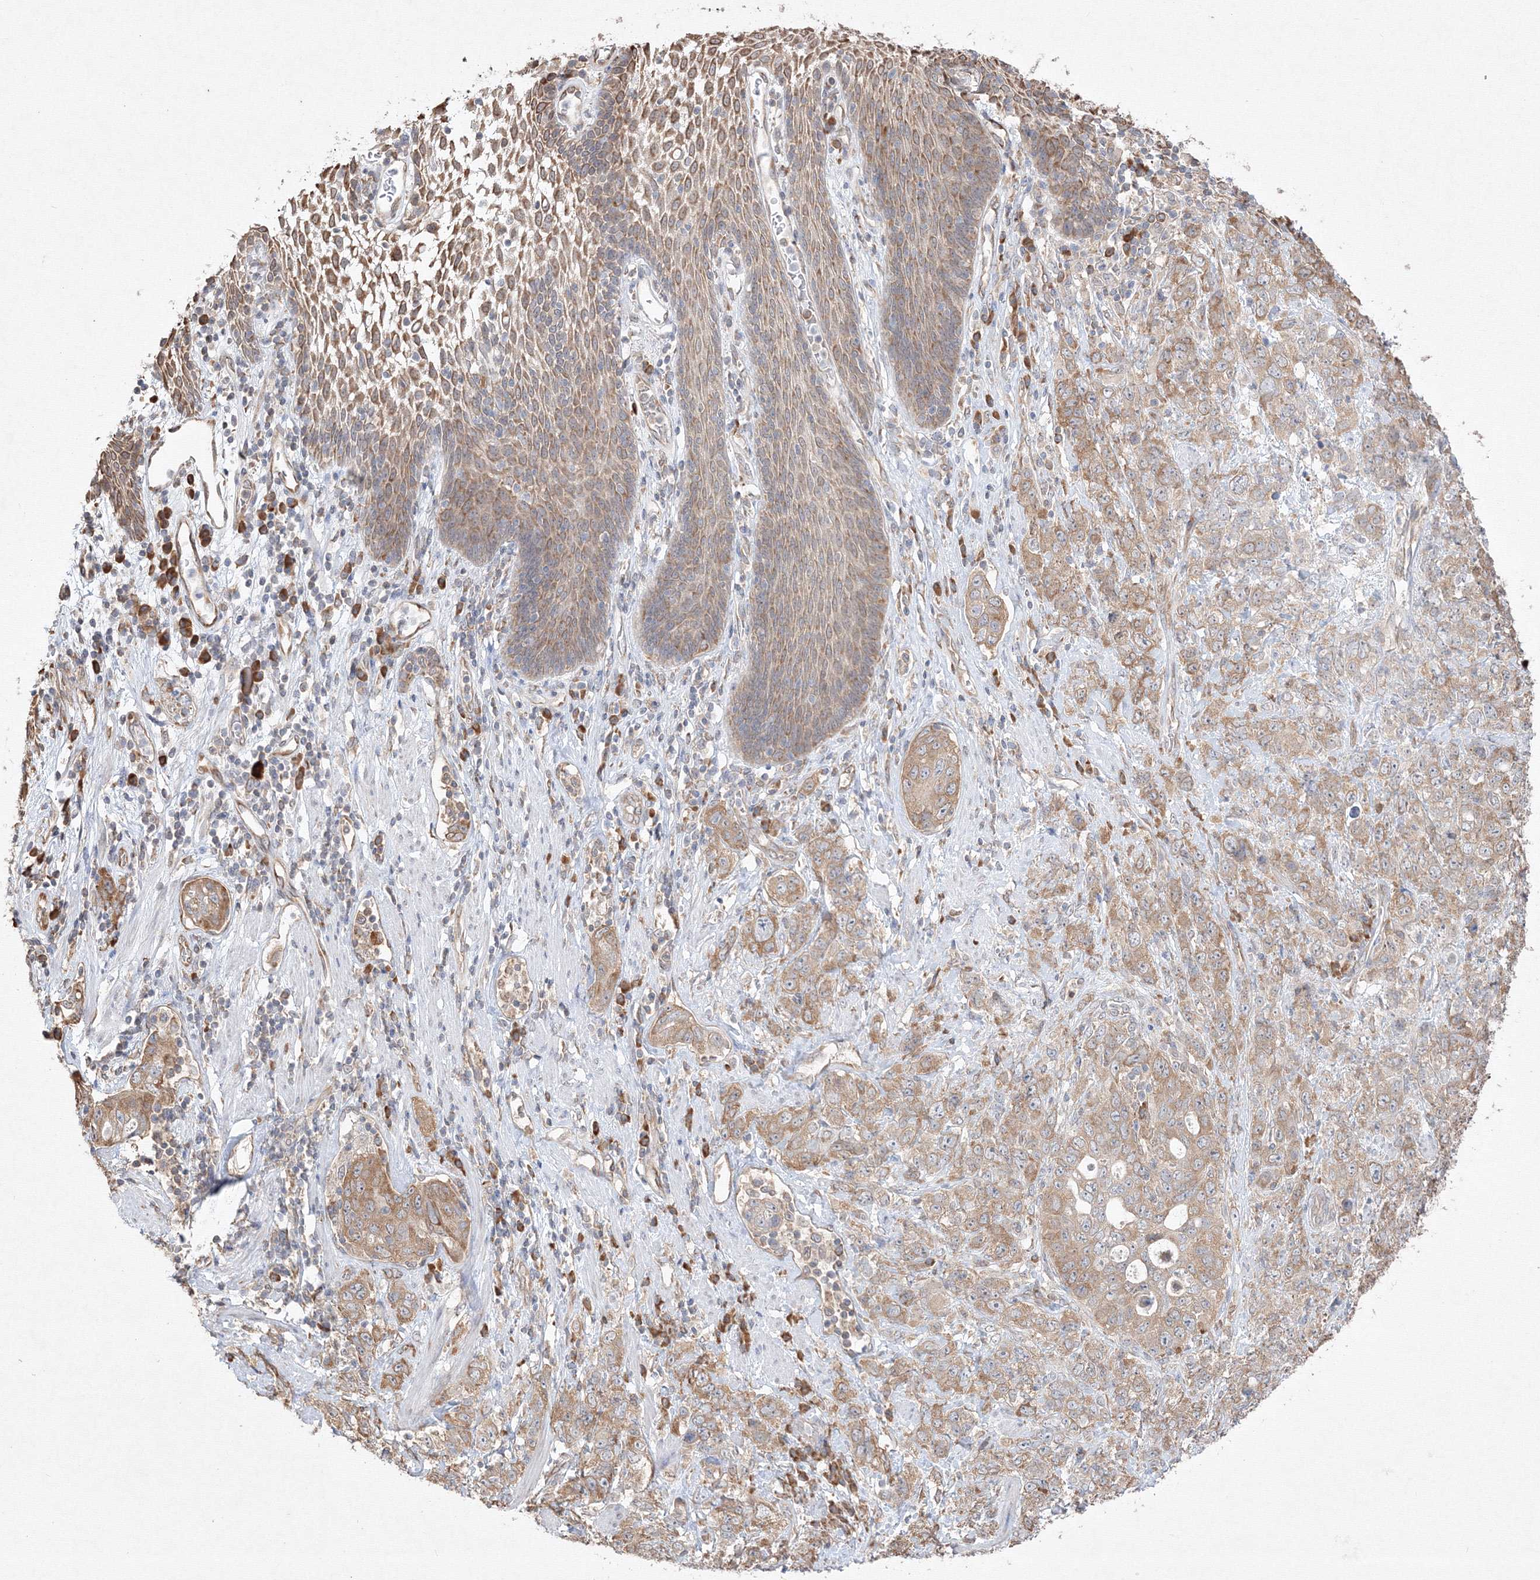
{"staining": {"intensity": "moderate", "quantity": ">75%", "location": "cytoplasmic/membranous"}, "tissue": "stomach cancer", "cell_type": "Tumor cells", "image_type": "cancer", "snomed": [{"axis": "morphology", "description": "Adenocarcinoma, NOS"}, {"axis": "topography", "description": "Stomach"}], "caption": "An immunohistochemistry photomicrograph of tumor tissue is shown. Protein staining in brown shows moderate cytoplasmic/membranous positivity in stomach cancer within tumor cells.", "gene": "FBXL8", "patient": {"sex": "male", "age": 48}}